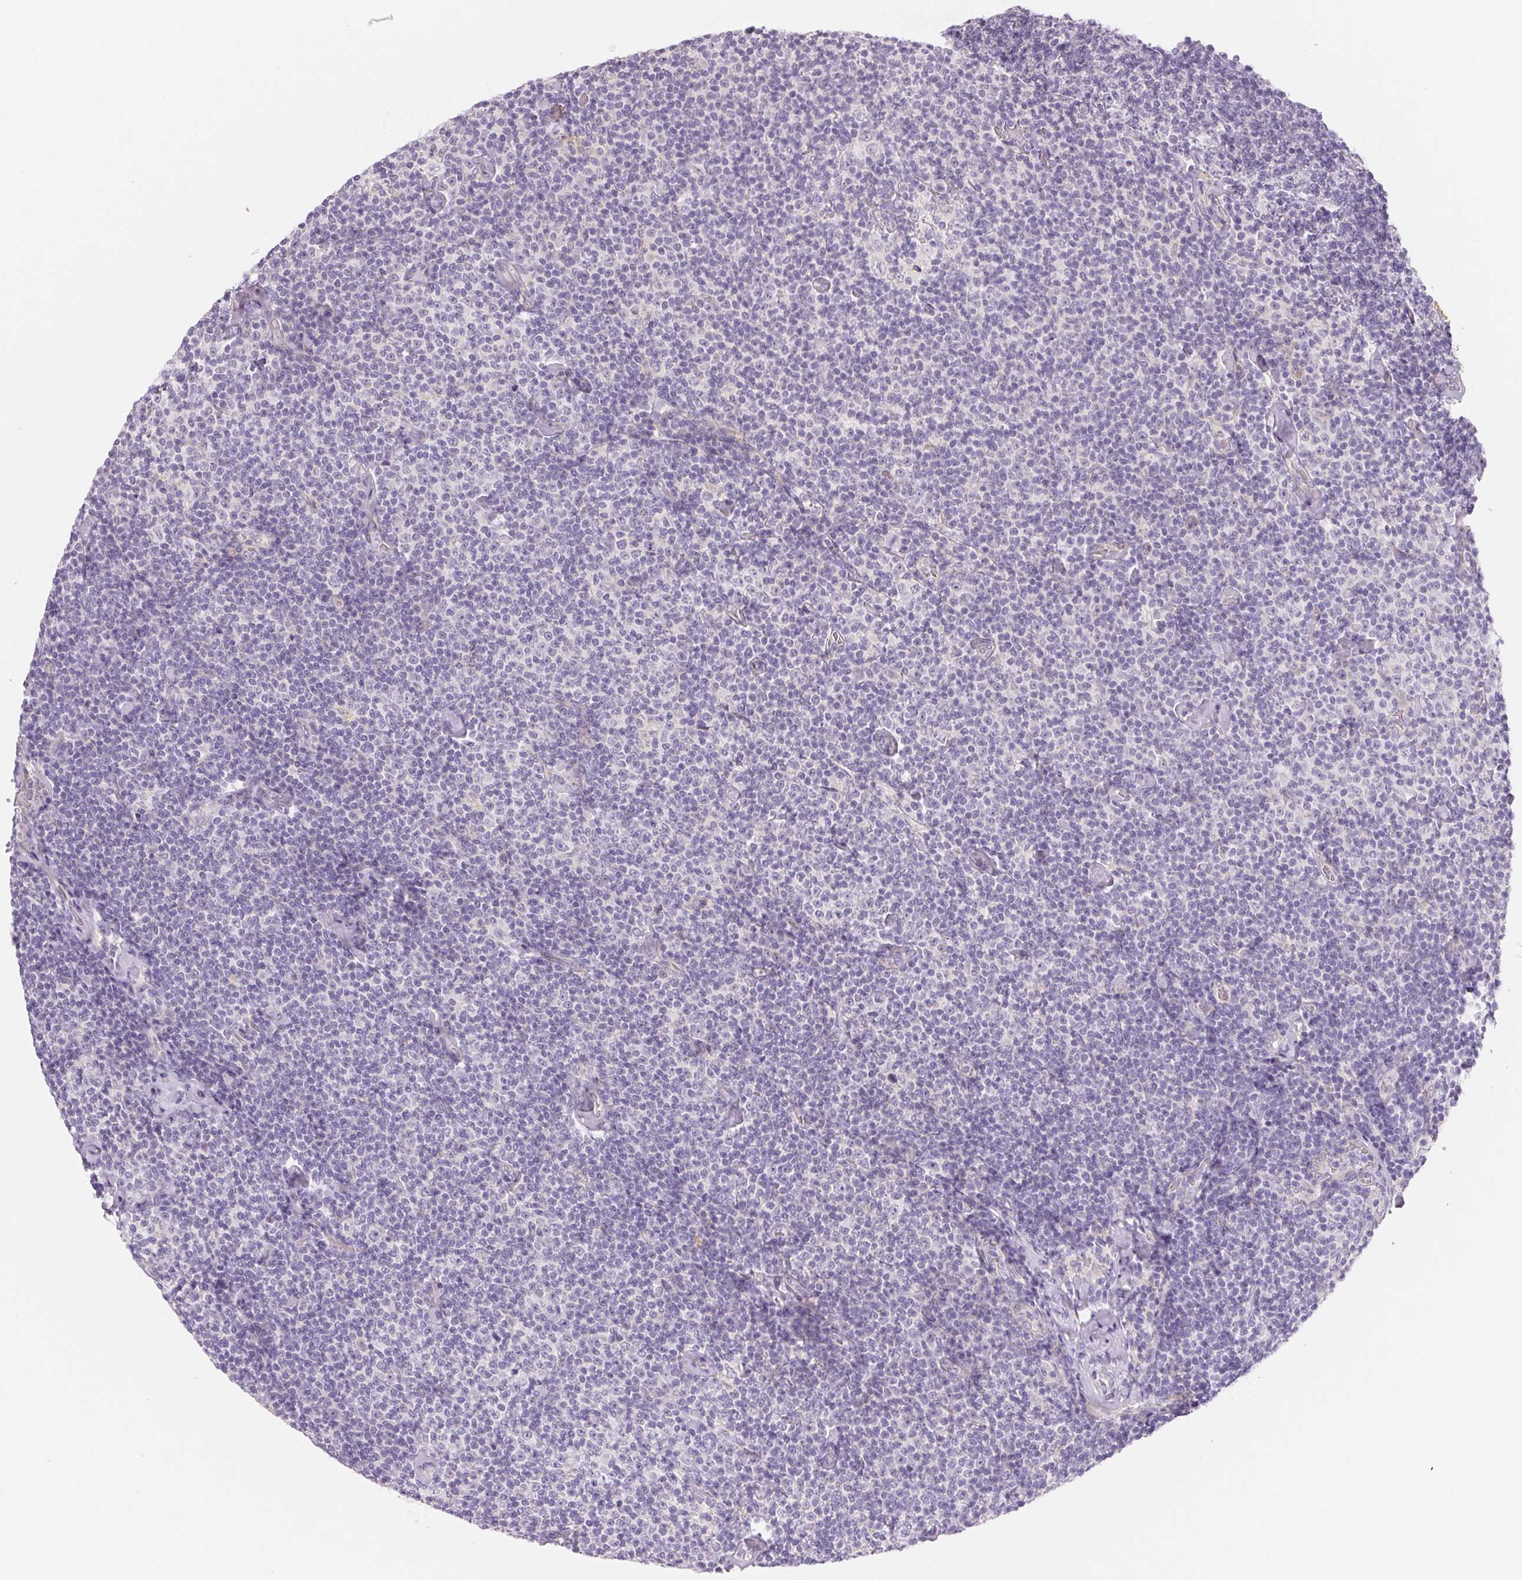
{"staining": {"intensity": "negative", "quantity": "none", "location": "none"}, "tissue": "lymphoma", "cell_type": "Tumor cells", "image_type": "cancer", "snomed": [{"axis": "morphology", "description": "Malignant lymphoma, non-Hodgkin's type, Low grade"}, {"axis": "topography", "description": "Lymph node"}], "caption": "IHC micrograph of lymphoma stained for a protein (brown), which reveals no staining in tumor cells.", "gene": "CTNND2", "patient": {"sex": "male", "age": 81}}